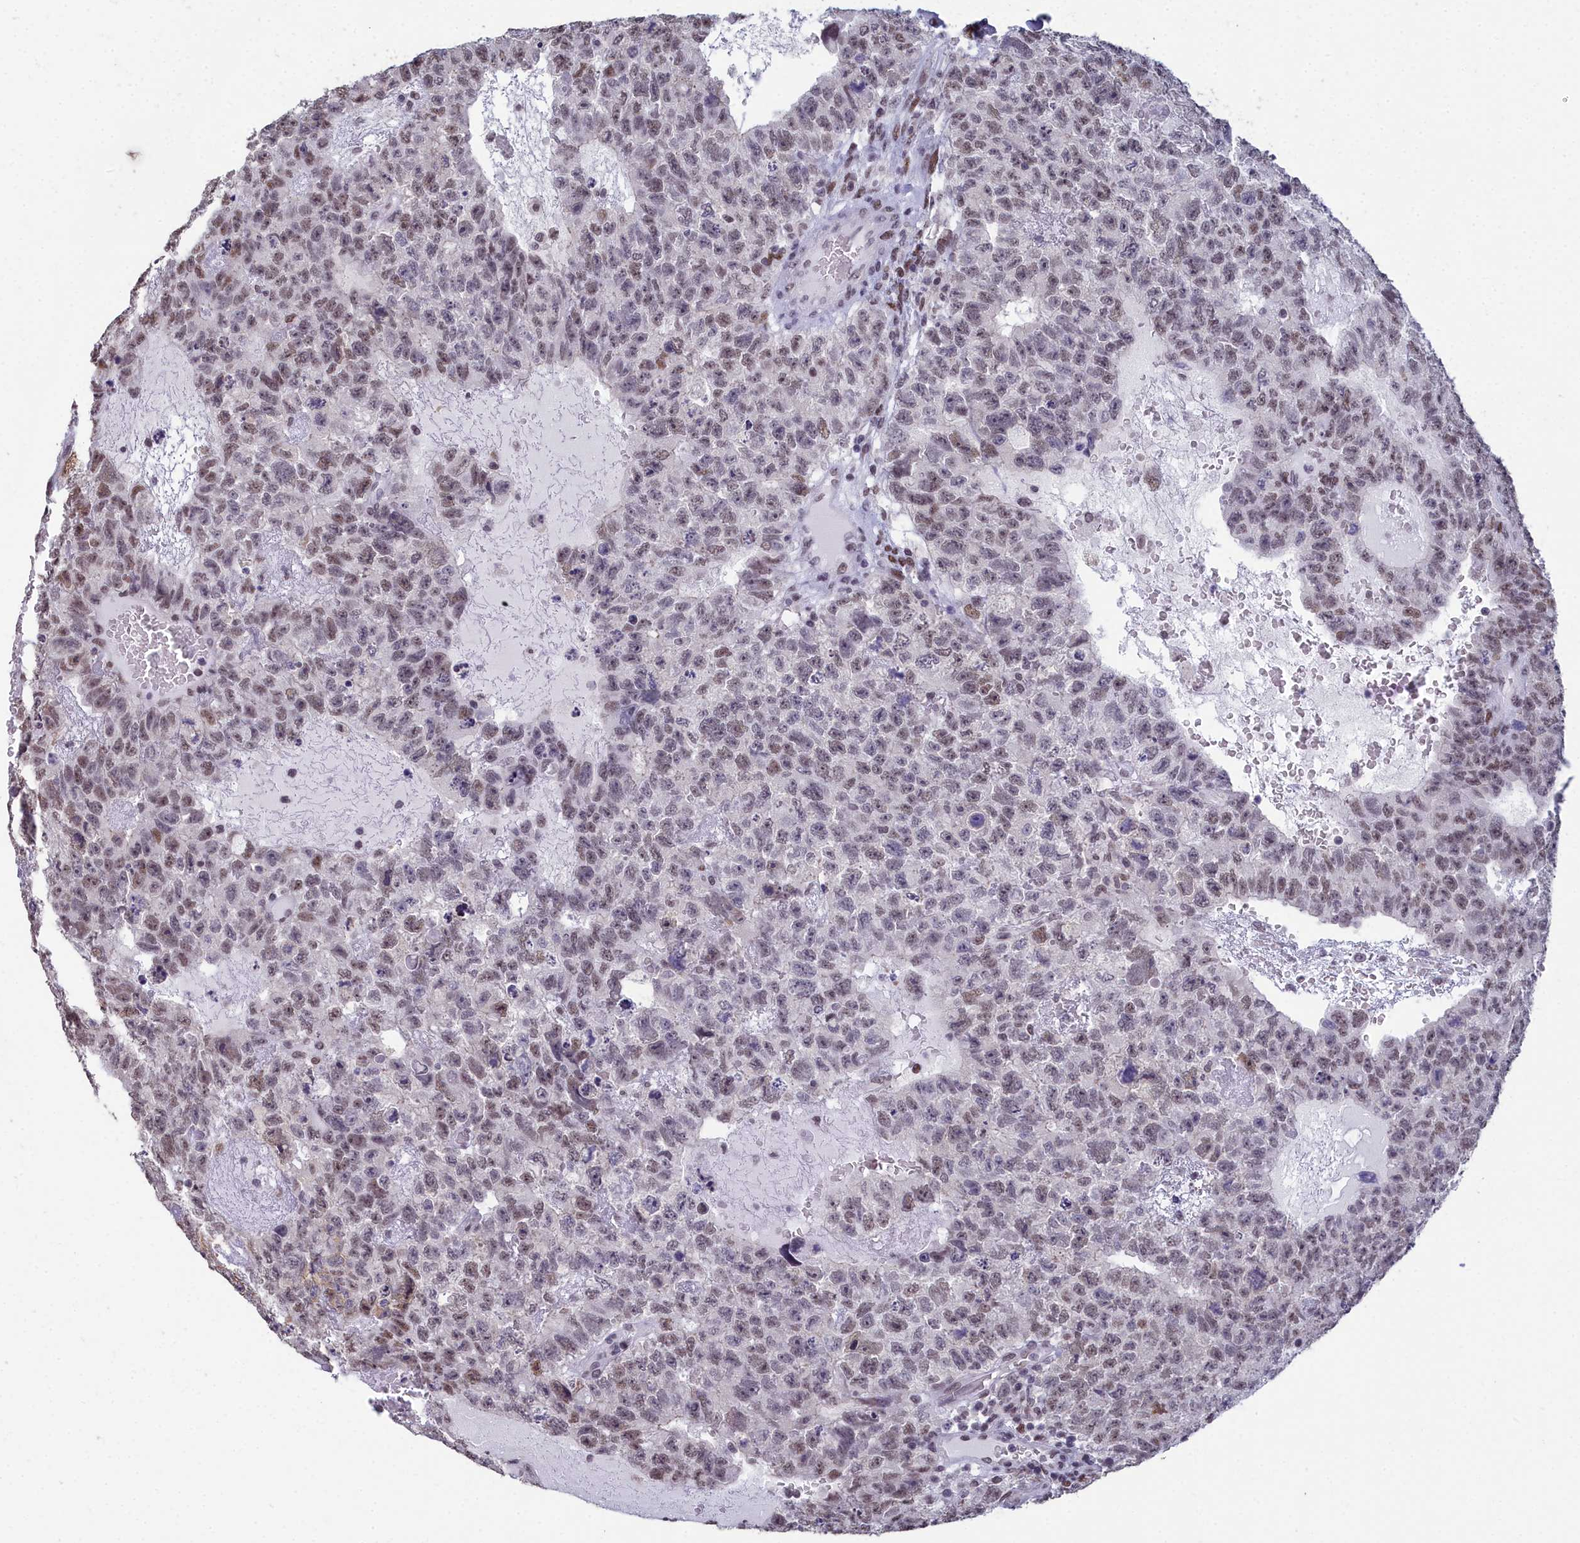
{"staining": {"intensity": "weak", "quantity": ">75%", "location": "nuclear"}, "tissue": "testis cancer", "cell_type": "Tumor cells", "image_type": "cancer", "snomed": [{"axis": "morphology", "description": "Carcinoma, Embryonal, NOS"}, {"axis": "topography", "description": "Testis"}], "caption": "A photomicrograph of human testis cancer stained for a protein exhibits weak nuclear brown staining in tumor cells. Nuclei are stained in blue.", "gene": "CCDC97", "patient": {"sex": "male", "age": 26}}